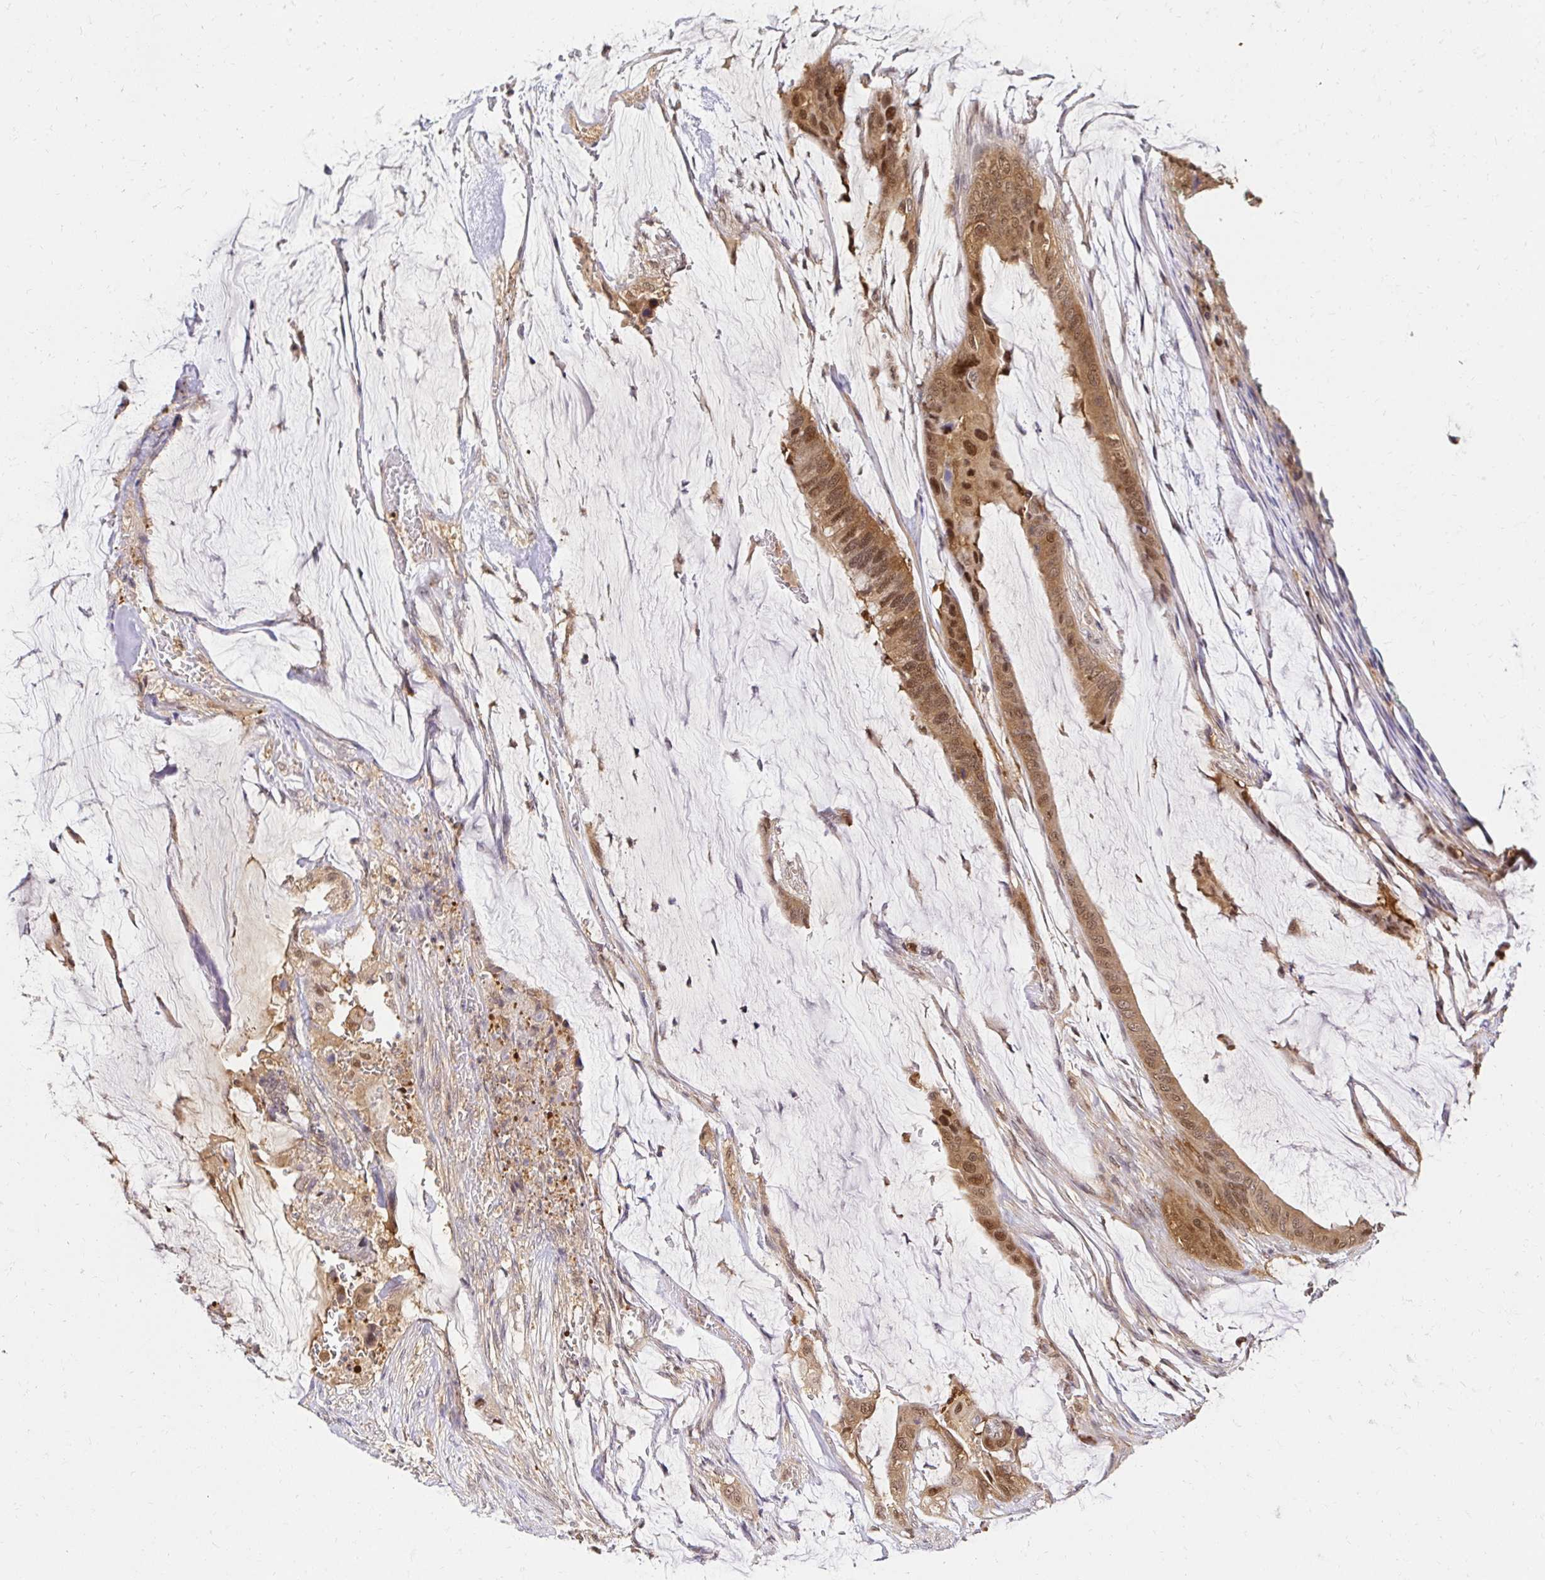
{"staining": {"intensity": "moderate", "quantity": ">75%", "location": "cytoplasmic/membranous,nuclear"}, "tissue": "colorectal cancer", "cell_type": "Tumor cells", "image_type": "cancer", "snomed": [{"axis": "morphology", "description": "Adenocarcinoma, NOS"}, {"axis": "topography", "description": "Rectum"}], "caption": "Protein staining reveals moderate cytoplasmic/membranous and nuclear positivity in about >75% of tumor cells in colorectal cancer.", "gene": "PSMA4", "patient": {"sex": "female", "age": 59}}